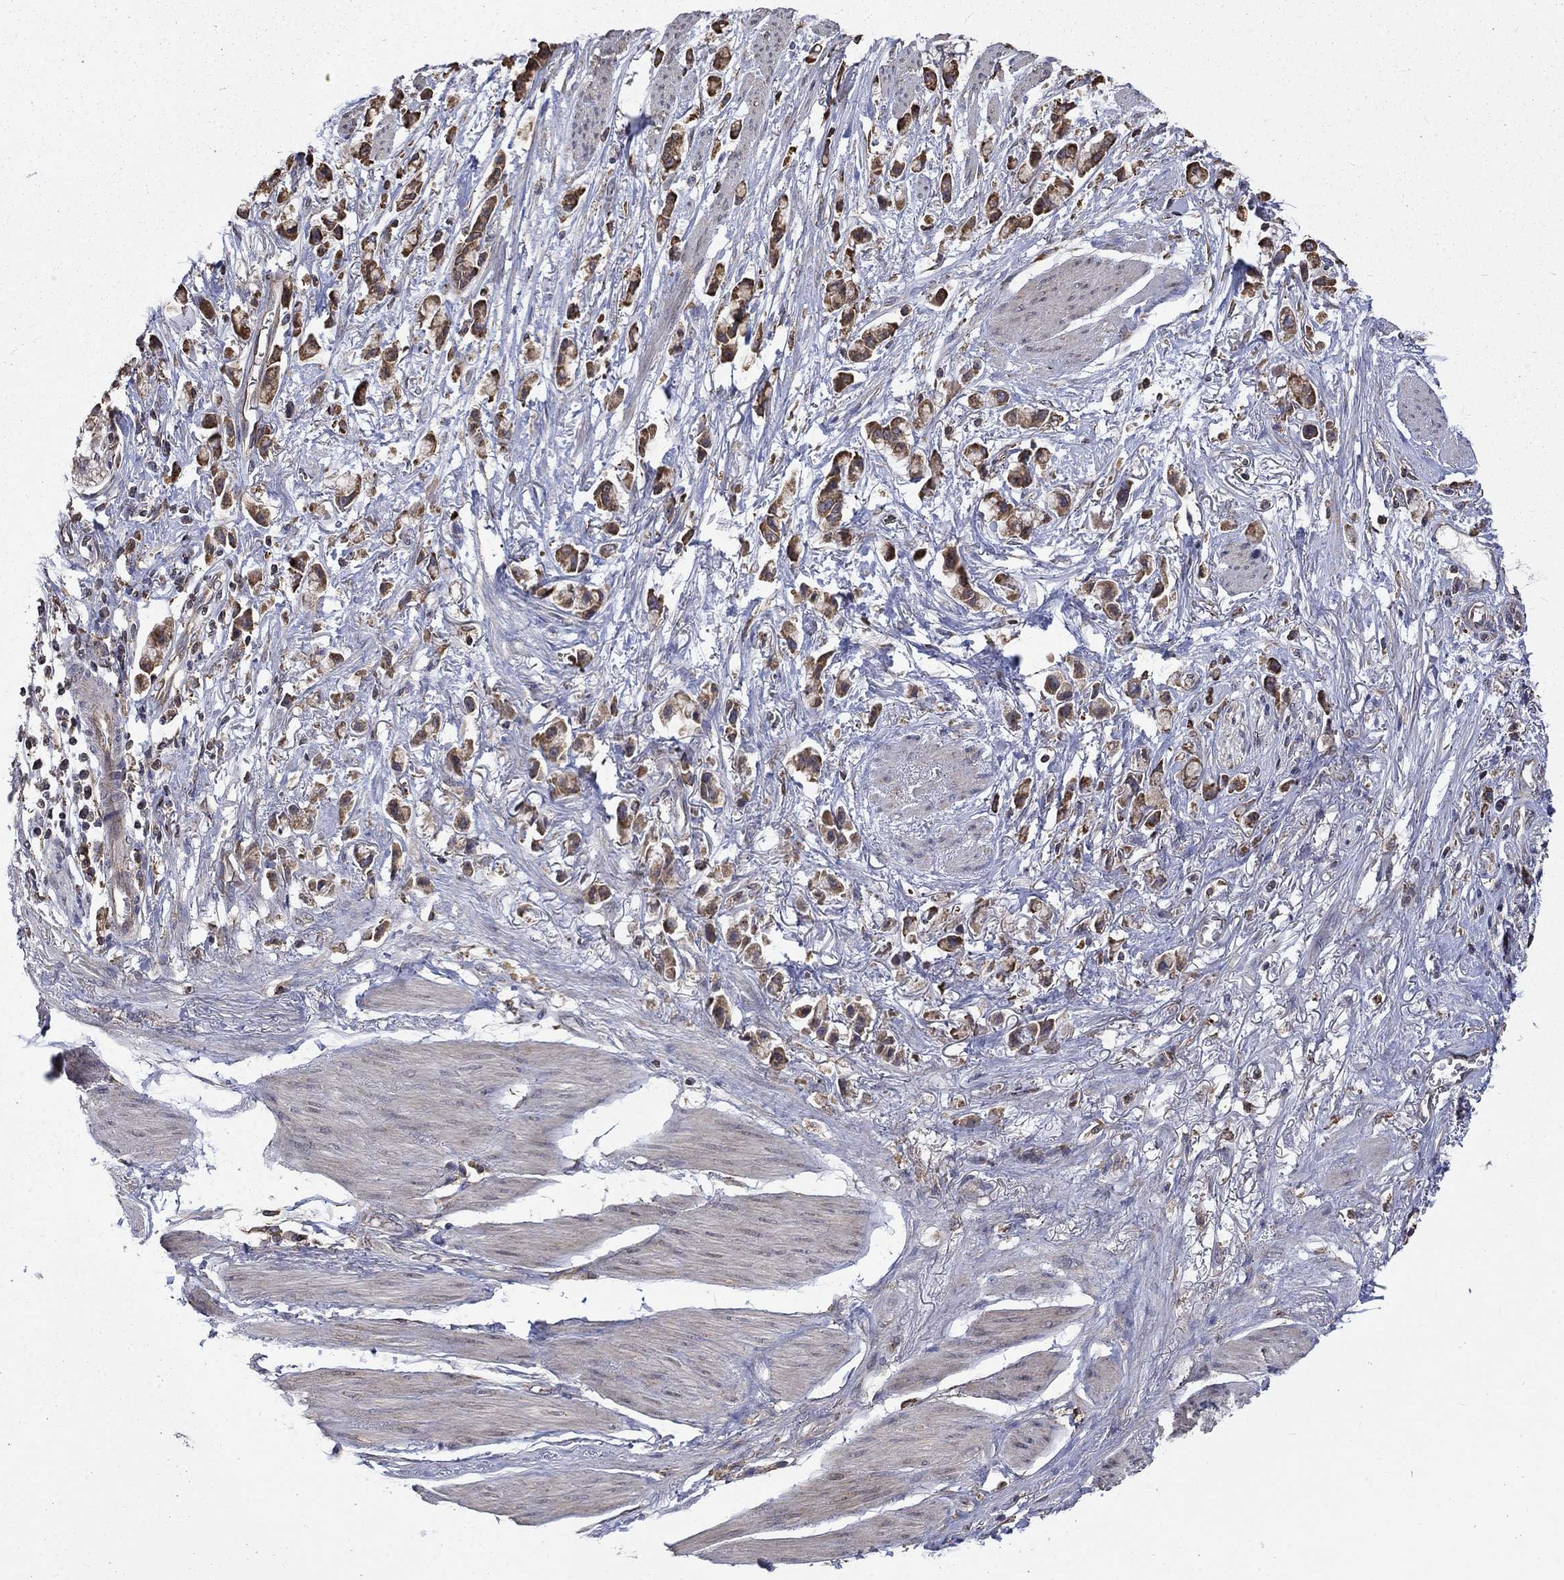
{"staining": {"intensity": "moderate", "quantity": "25%-75%", "location": "cytoplasmic/membranous"}, "tissue": "stomach cancer", "cell_type": "Tumor cells", "image_type": "cancer", "snomed": [{"axis": "morphology", "description": "Adenocarcinoma, NOS"}, {"axis": "topography", "description": "Stomach"}], "caption": "An immunohistochemistry (IHC) histopathology image of neoplastic tissue is shown. Protein staining in brown highlights moderate cytoplasmic/membranous positivity in stomach cancer (adenocarcinoma) within tumor cells.", "gene": "ESRRA", "patient": {"sex": "female", "age": 81}}